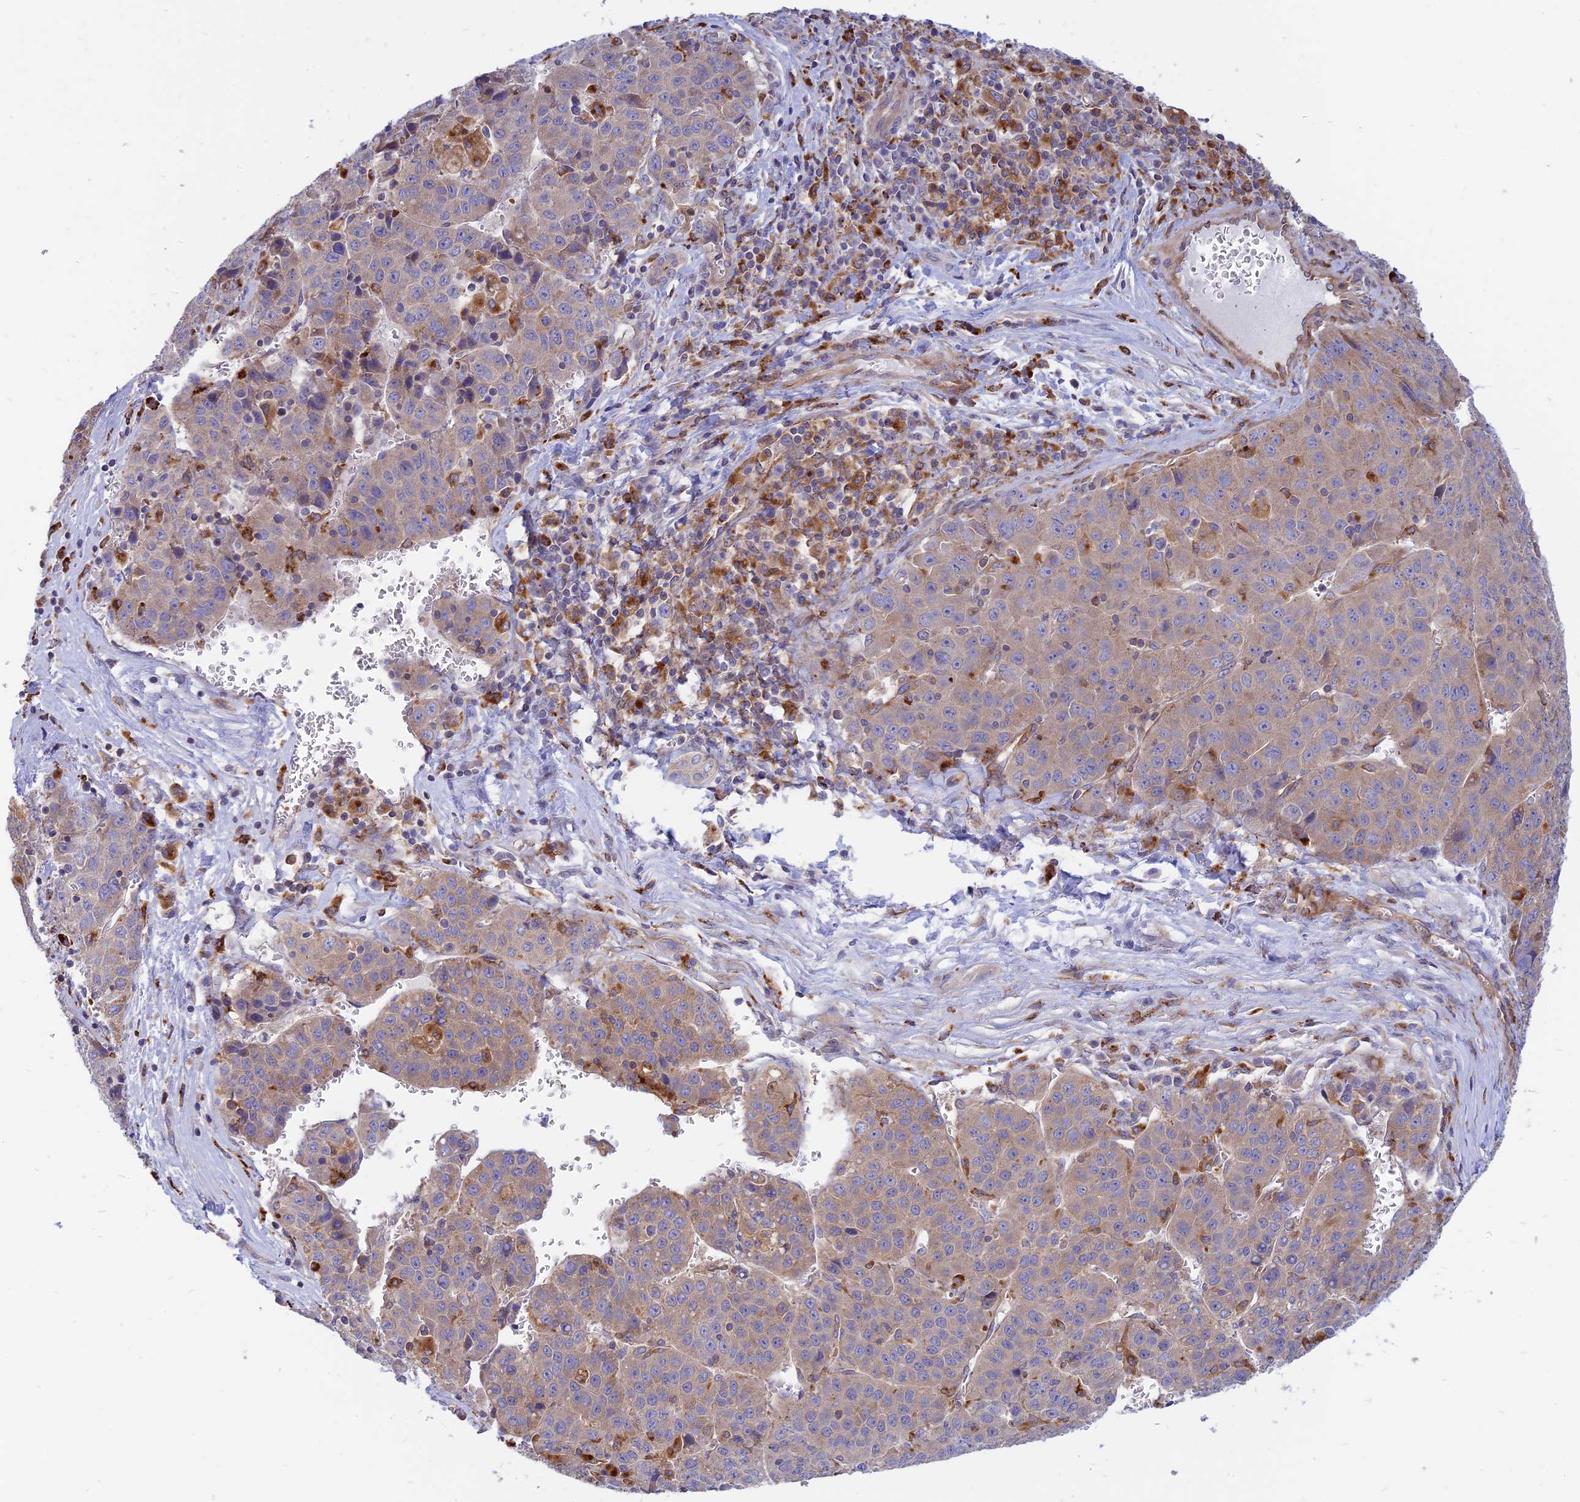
{"staining": {"intensity": "weak", "quantity": "<25%", "location": "cytoplasmic/membranous"}, "tissue": "liver cancer", "cell_type": "Tumor cells", "image_type": "cancer", "snomed": [{"axis": "morphology", "description": "Carcinoma, Hepatocellular, NOS"}, {"axis": "topography", "description": "Liver"}], "caption": "A histopathology image of liver cancer (hepatocellular carcinoma) stained for a protein shows no brown staining in tumor cells.", "gene": "PHKA2", "patient": {"sex": "female", "age": 53}}